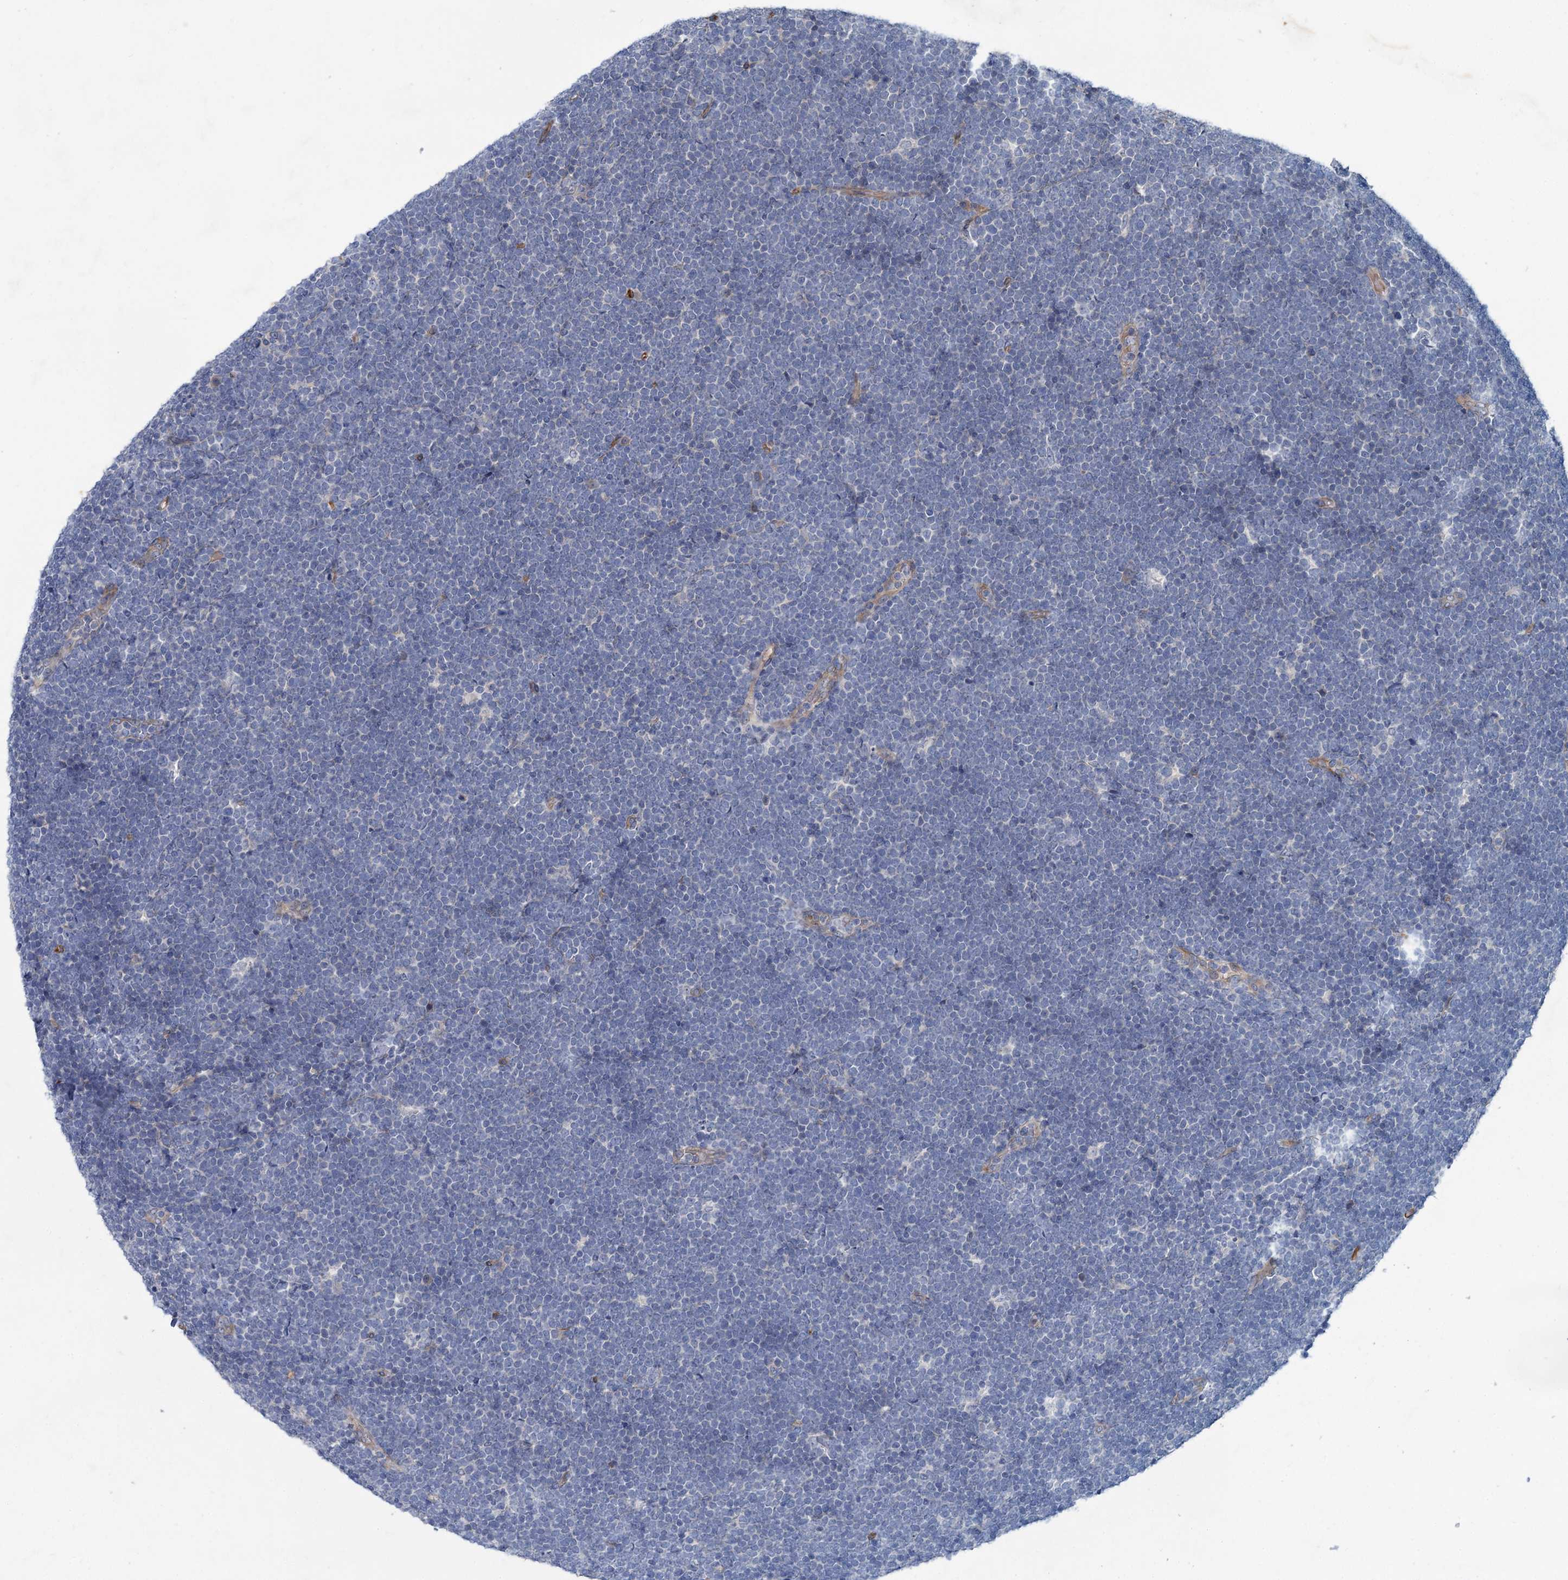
{"staining": {"intensity": "negative", "quantity": "none", "location": "none"}, "tissue": "lymphoma", "cell_type": "Tumor cells", "image_type": "cancer", "snomed": [{"axis": "morphology", "description": "Malignant lymphoma, non-Hodgkin's type, High grade"}, {"axis": "topography", "description": "Lymph node"}], "caption": "Immunohistochemical staining of high-grade malignant lymphoma, non-Hodgkin's type reveals no significant positivity in tumor cells. Brightfield microscopy of IHC stained with DAB (3,3'-diaminobenzidine) (brown) and hematoxylin (blue), captured at high magnification.", "gene": "PKN2", "patient": {"sex": "male", "age": 13}}